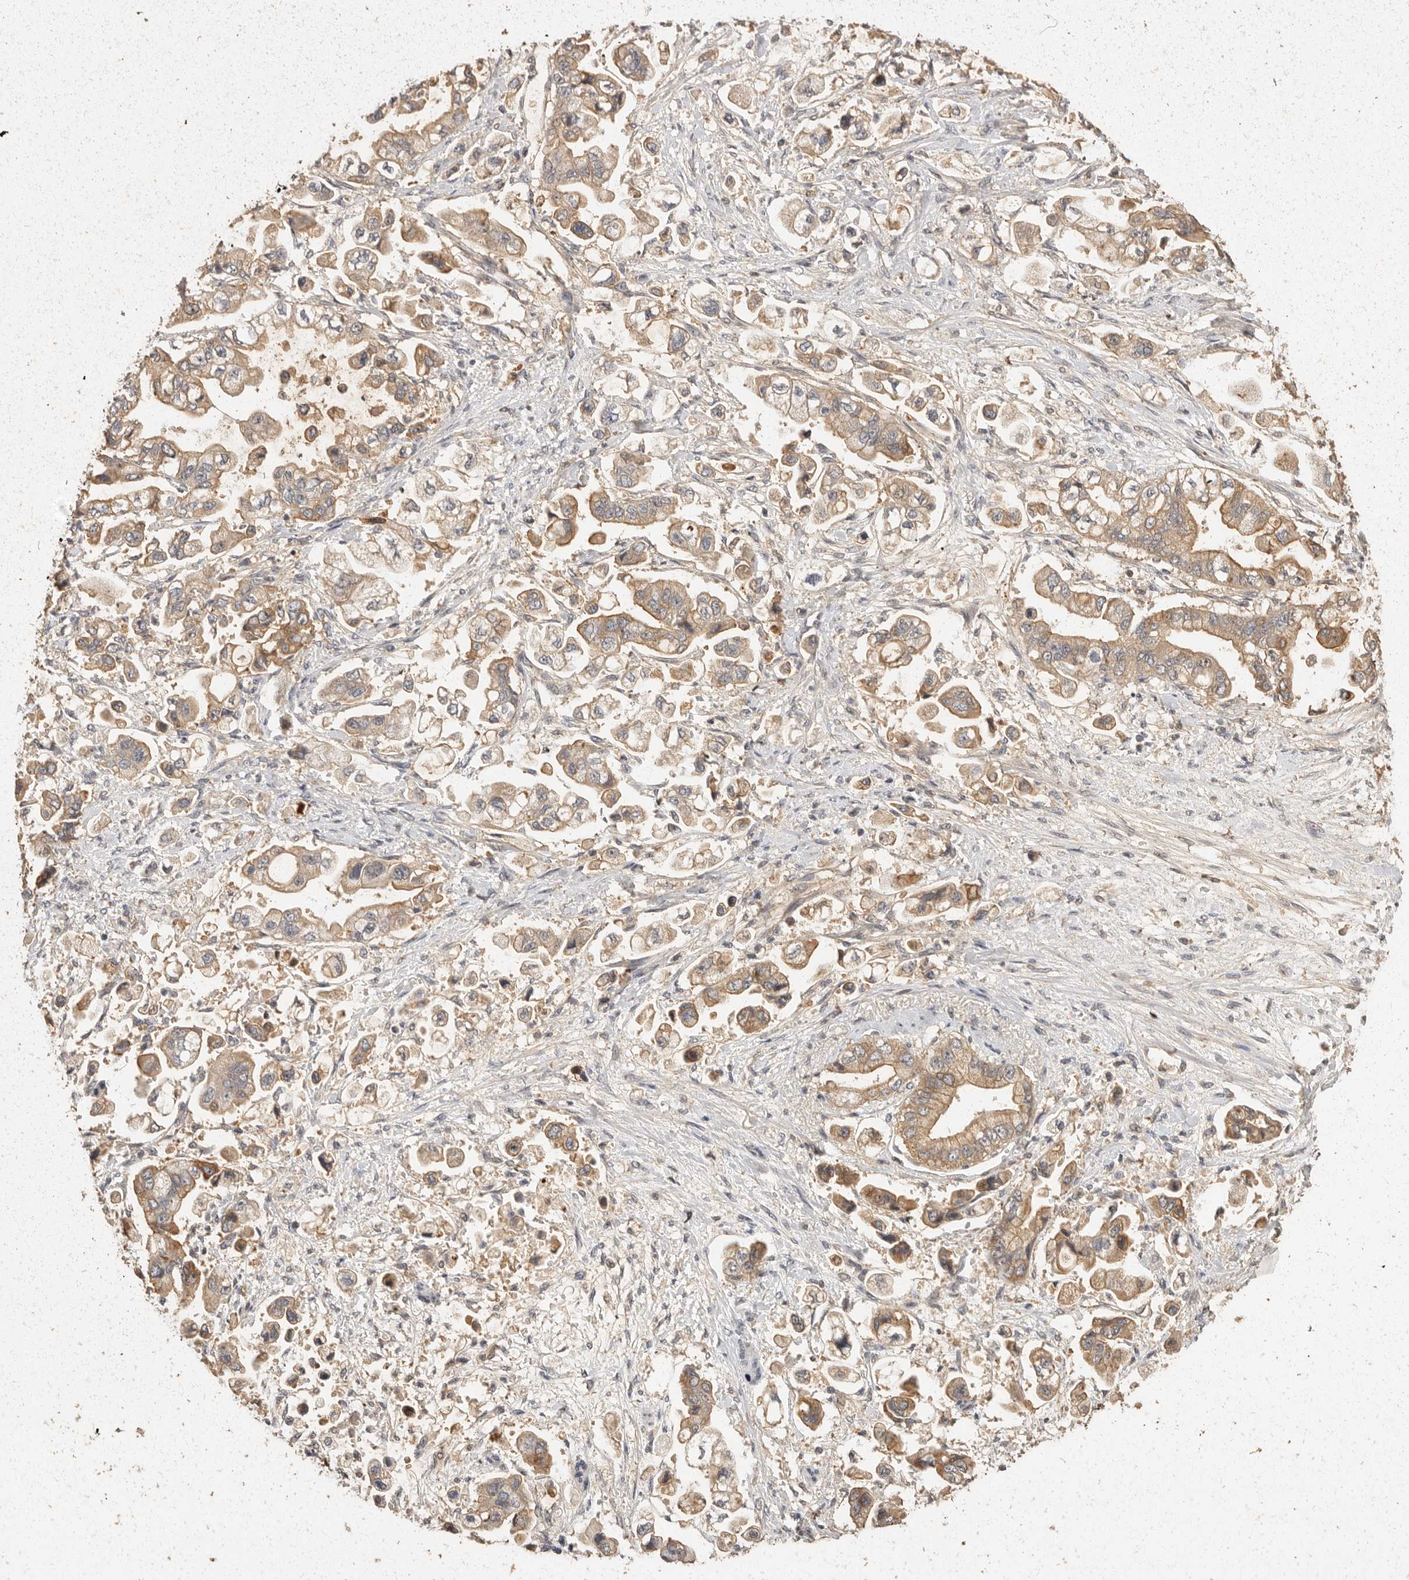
{"staining": {"intensity": "moderate", "quantity": ">75%", "location": "cytoplasmic/membranous"}, "tissue": "stomach cancer", "cell_type": "Tumor cells", "image_type": "cancer", "snomed": [{"axis": "morphology", "description": "Adenocarcinoma, NOS"}, {"axis": "topography", "description": "Stomach"}], "caption": "Tumor cells reveal medium levels of moderate cytoplasmic/membranous expression in approximately >75% of cells in human stomach adenocarcinoma.", "gene": "BAIAP2", "patient": {"sex": "male", "age": 62}}